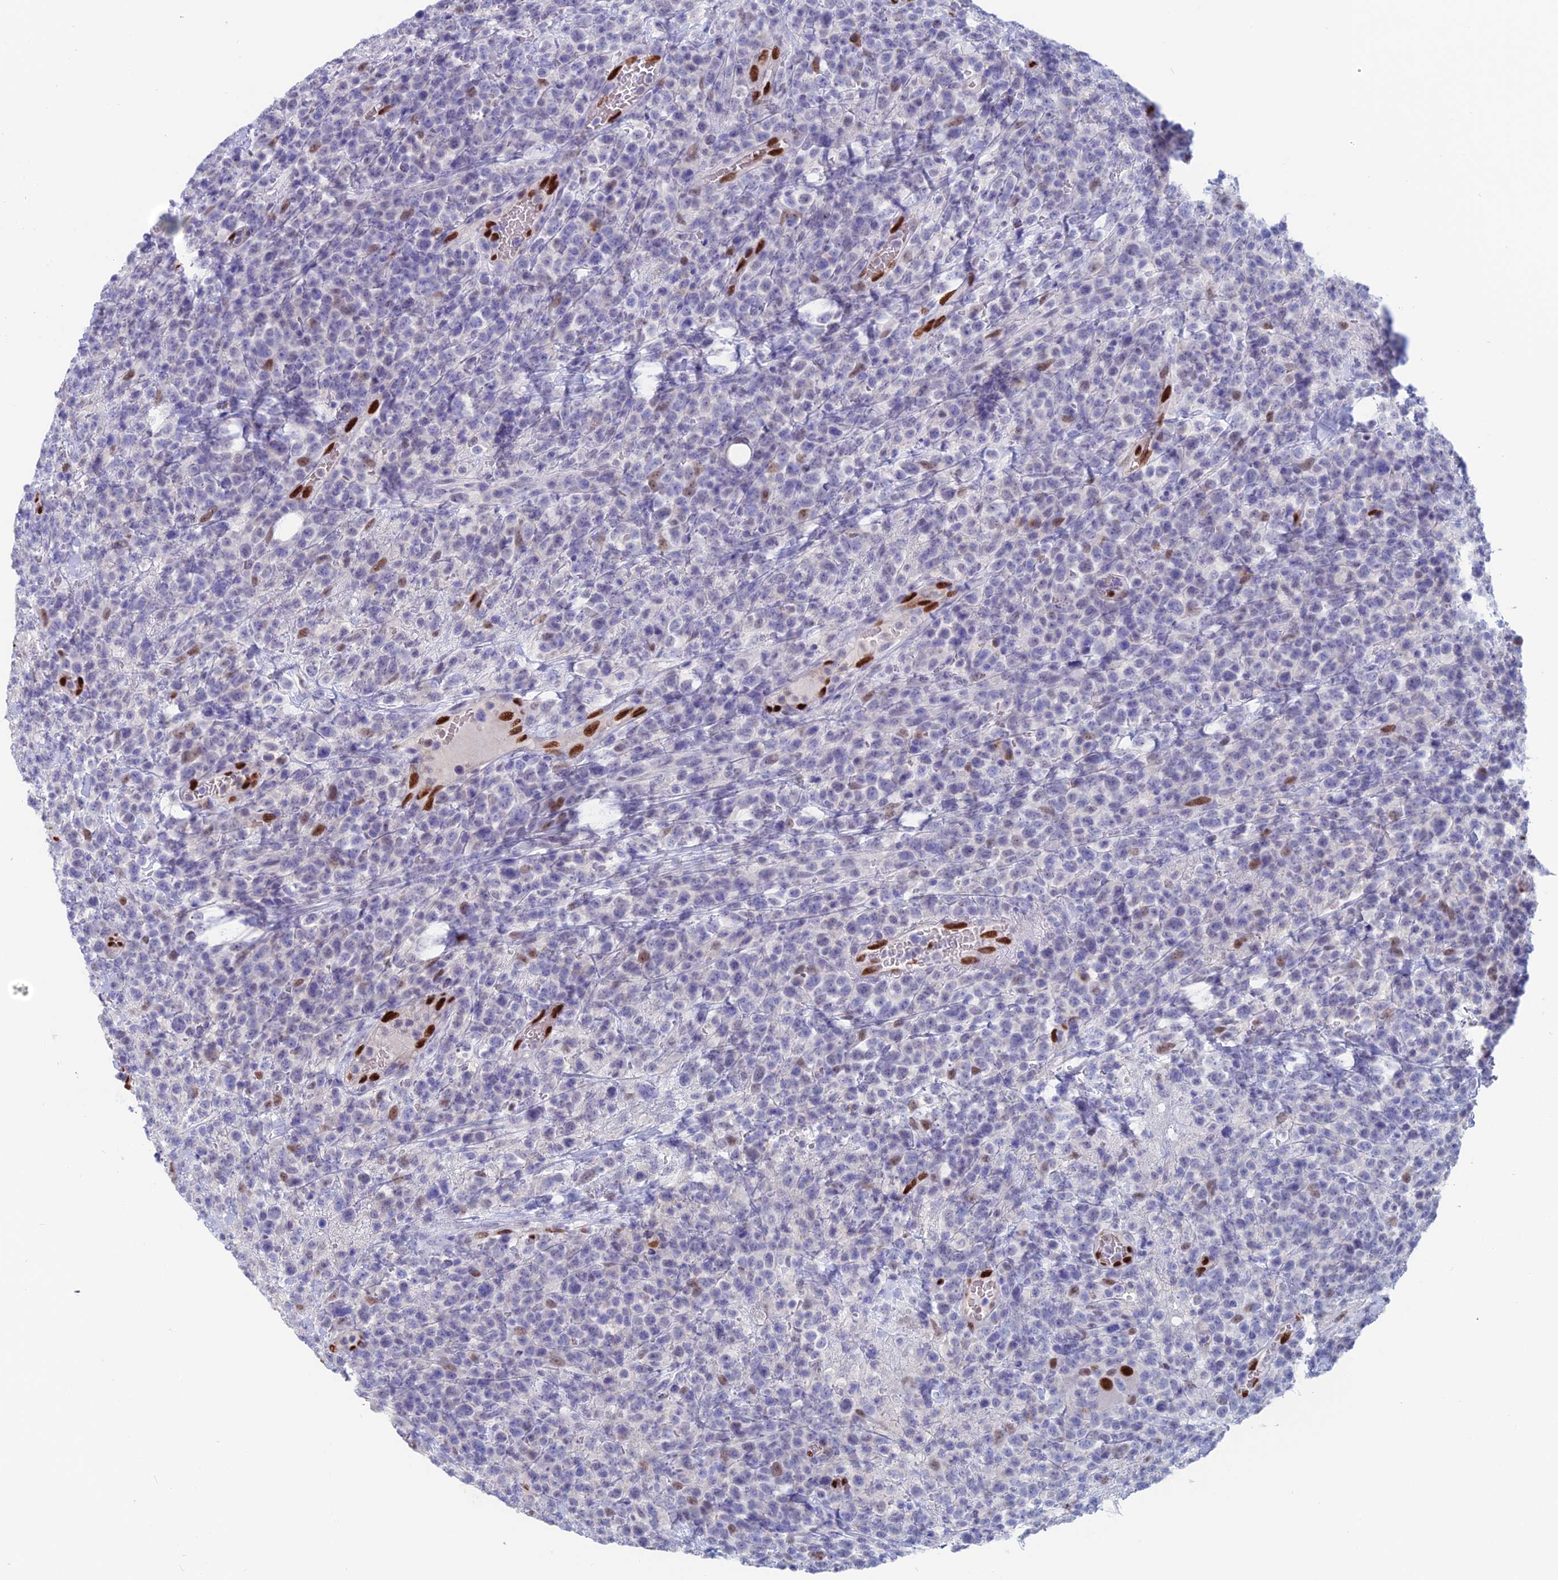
{"staining": {"intensity": "negative", "quantity": "none", "location": "none"}, "tissue": "lymphoma", "cell_type": "Tumor cells", "image_type": "cancer", "snomed": [{"axis": "morphology", "description": "Malignant lymphoma, non-Hodgkin's type, High grade"}, {"axis": "topography", "description": "Colon"}], "caption": "DAB (3,3'-diaminobenzidine) immunohistochemical staining of human high-grade malignant lymphoma, non-Hodgkin's type exhibits no significant expression in tumor cells.", "gene": "NOL4L", "patient": {"sex": "female", "age": 53}}